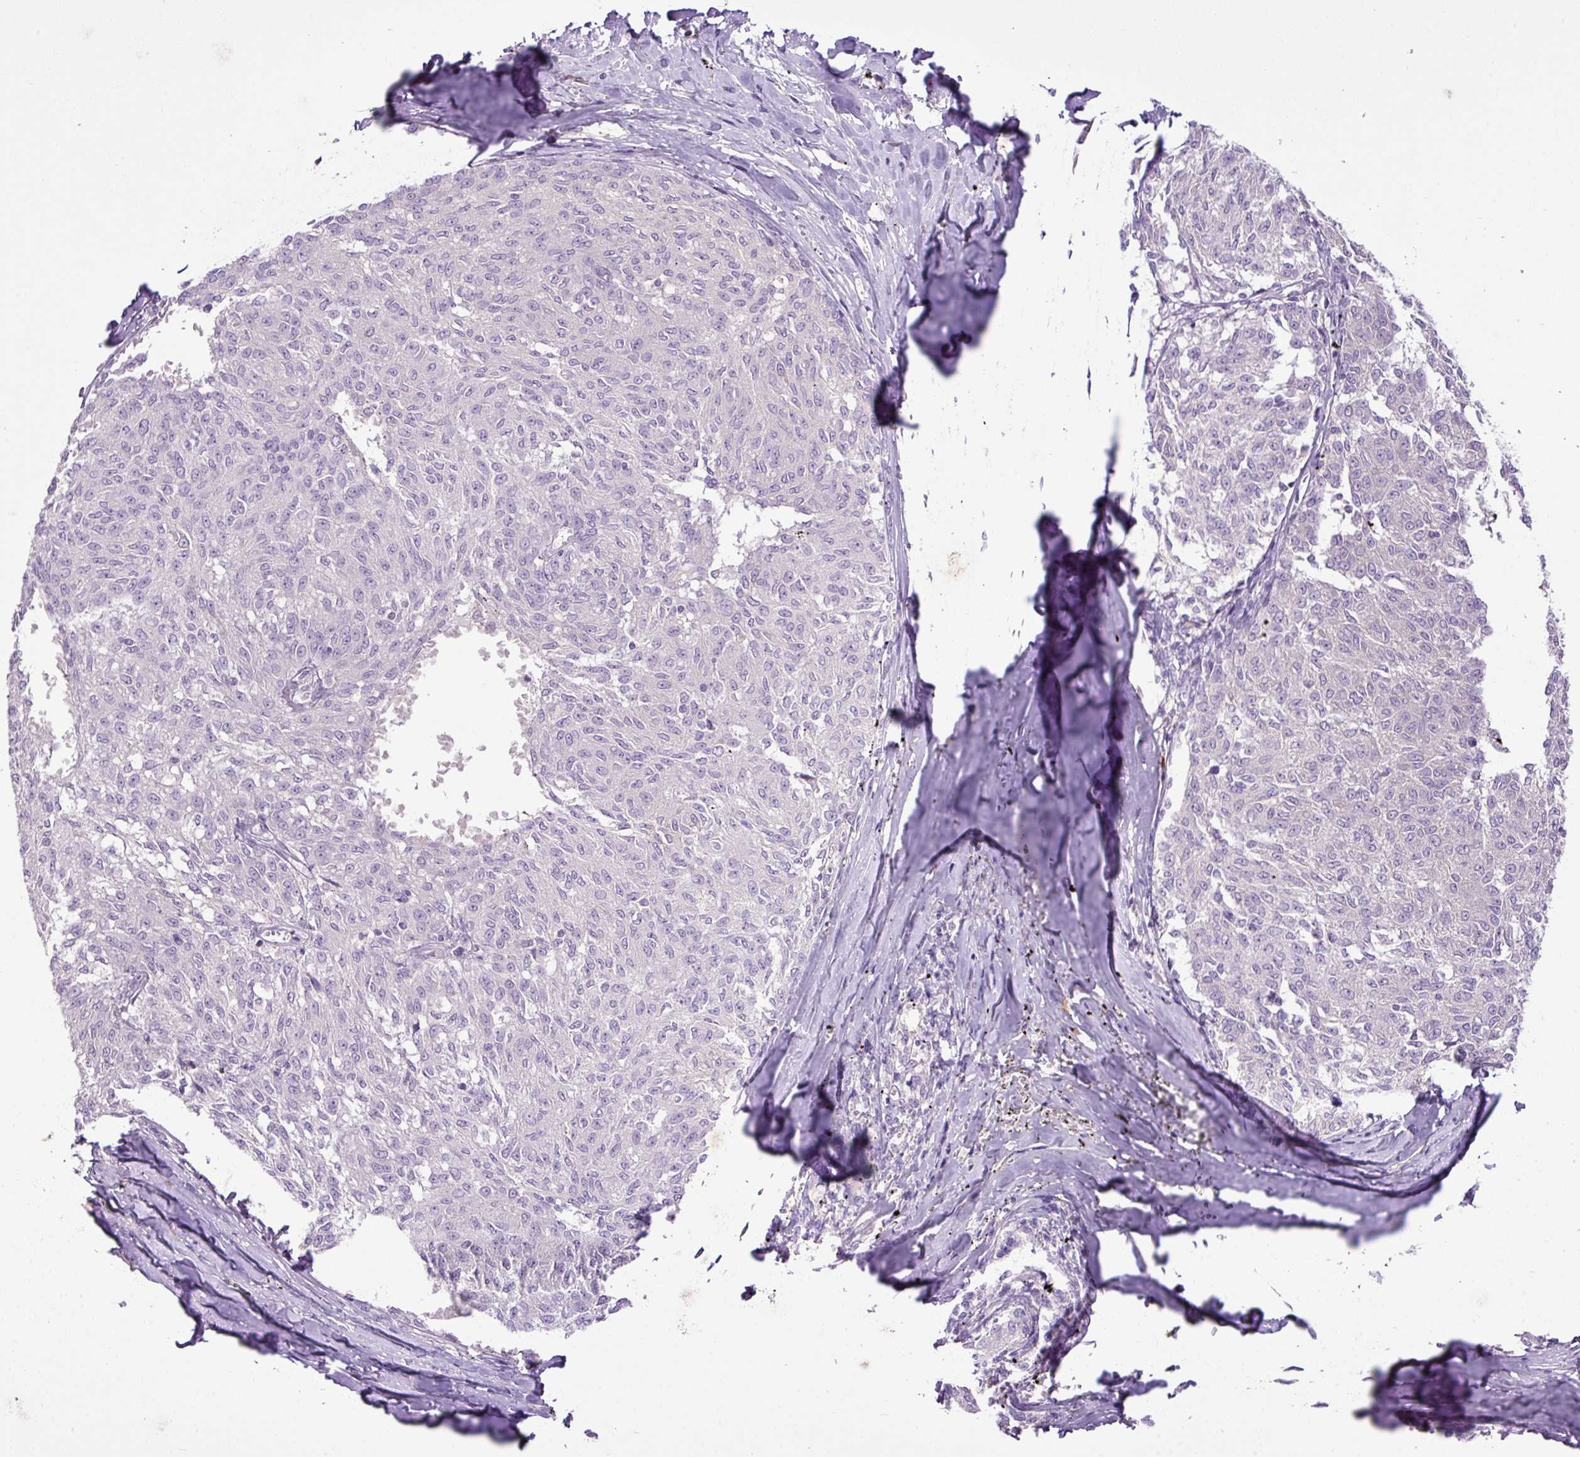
{"staining": {"intensity": "negative", "quantity": "none", "location": "none"}, "tissue": "melanoma", "cell_type": "Tumor cells", "image_type": "cancer", "snomed": [{"axis": "morphology", "description": "Malignant melanoma, NOS"}, {"axis": "topography", "description": "Skin"}], "caption": "This is an immunohistochemistry (IHC) micrograph of human malignant melanoma. There is no staining in tumor cells.", "gene": "HTR3E", "patient": {"sex": "female", "age": 72}}